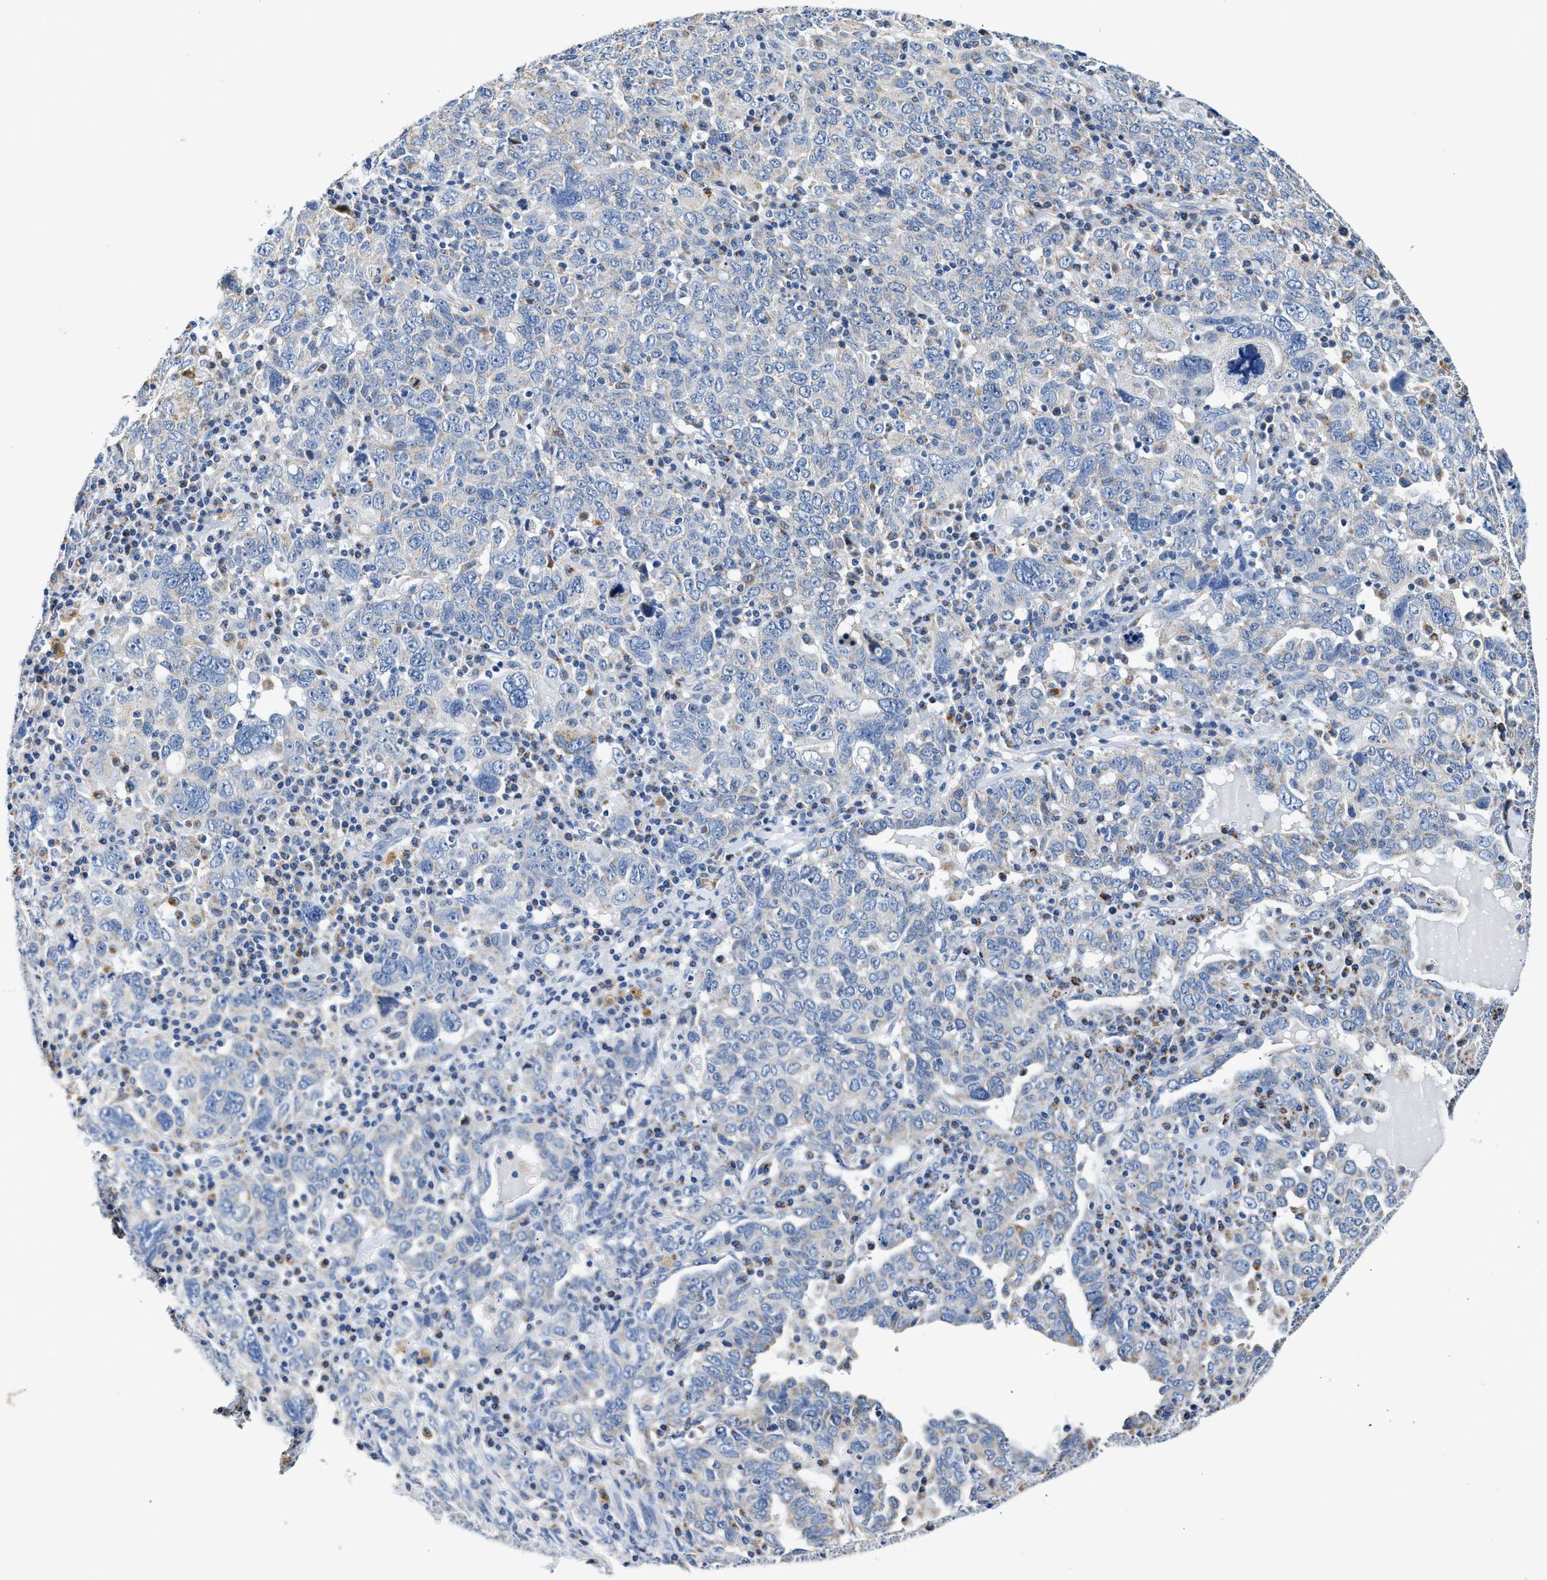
{"staining": {"intensity": "negative", "quantity": "none", "location": "none"}, "tissue": "ovarian cancer", "cell_type": "Tumor cells", "image_type": "cancer", "snomed": [{"axis": "morphology", "description": "Carcinoma, endometroid"}, {"axis": "topography", "description": "Ovary"}], "caption": "Immunohistochemical staining of ovarian cancer (endometroid carcinoma) reveals no significant positivity in tumor cells.", "gene": "ACADVL", "patient": {"sex": "female", "age": 62}}